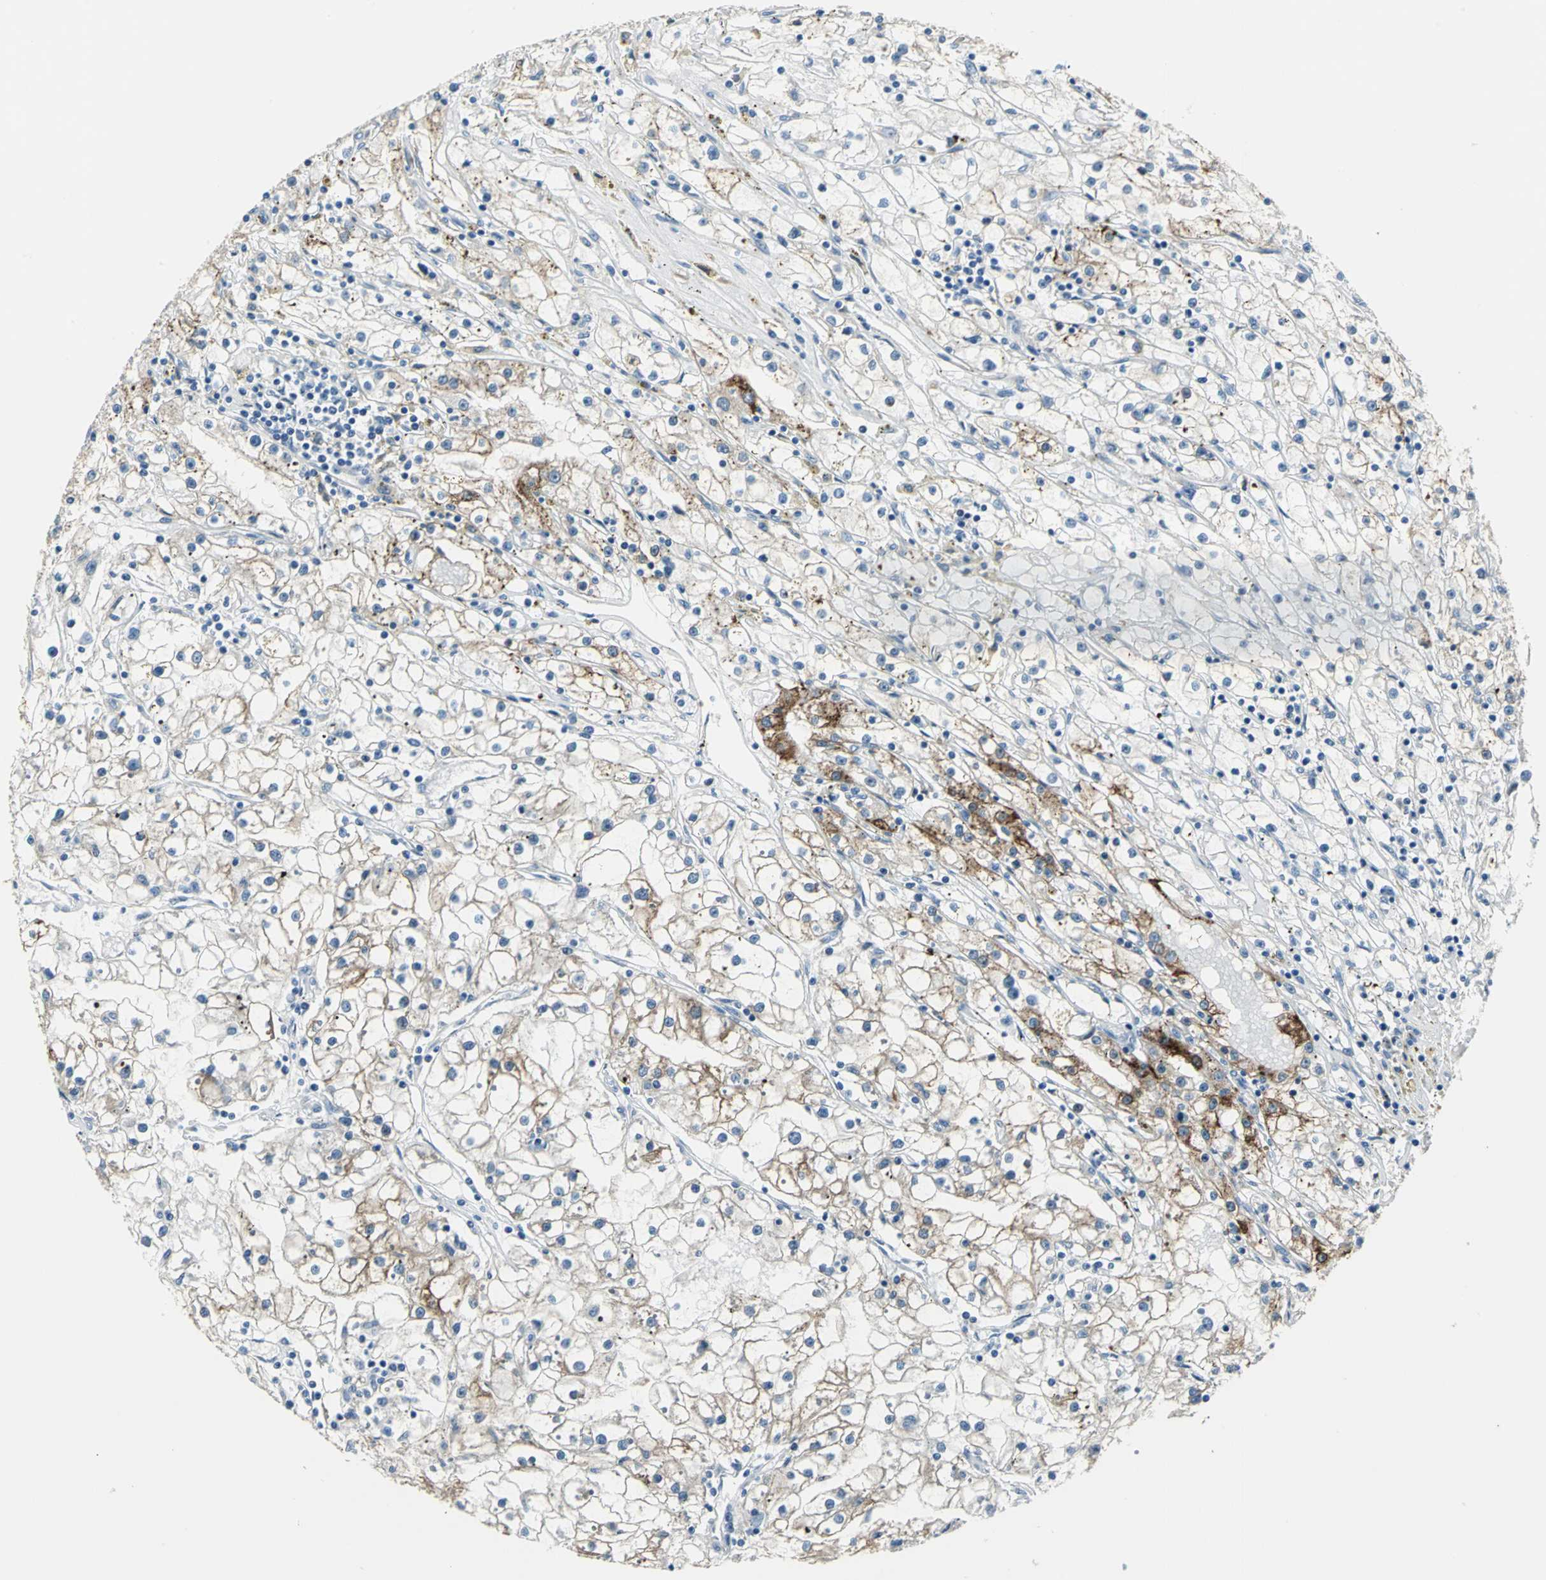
{"staining": {"intensity": "moderate", "quantity": "25%-75%", "location": "cytoplasmic/membranous"}, "tissue": "renal cancer", "cell_type": "Tumor cells", "image_type": "cancer", "snomed": [{"axis": "morphology", "description": "Adenocarcinoma, NOS"}, {"axis": "topography", "description": "Kidney"}], "caption": "DAB (3,3'-diaminobenzidine) immunohistochemical staining of renal adenocarcinoma shows moderate cytoplasmic/membranous protein positivity in about 25%-75% of tumor cells.", "gene": "B3GNT2", "patient": {"sex": "male", "age": 56}}